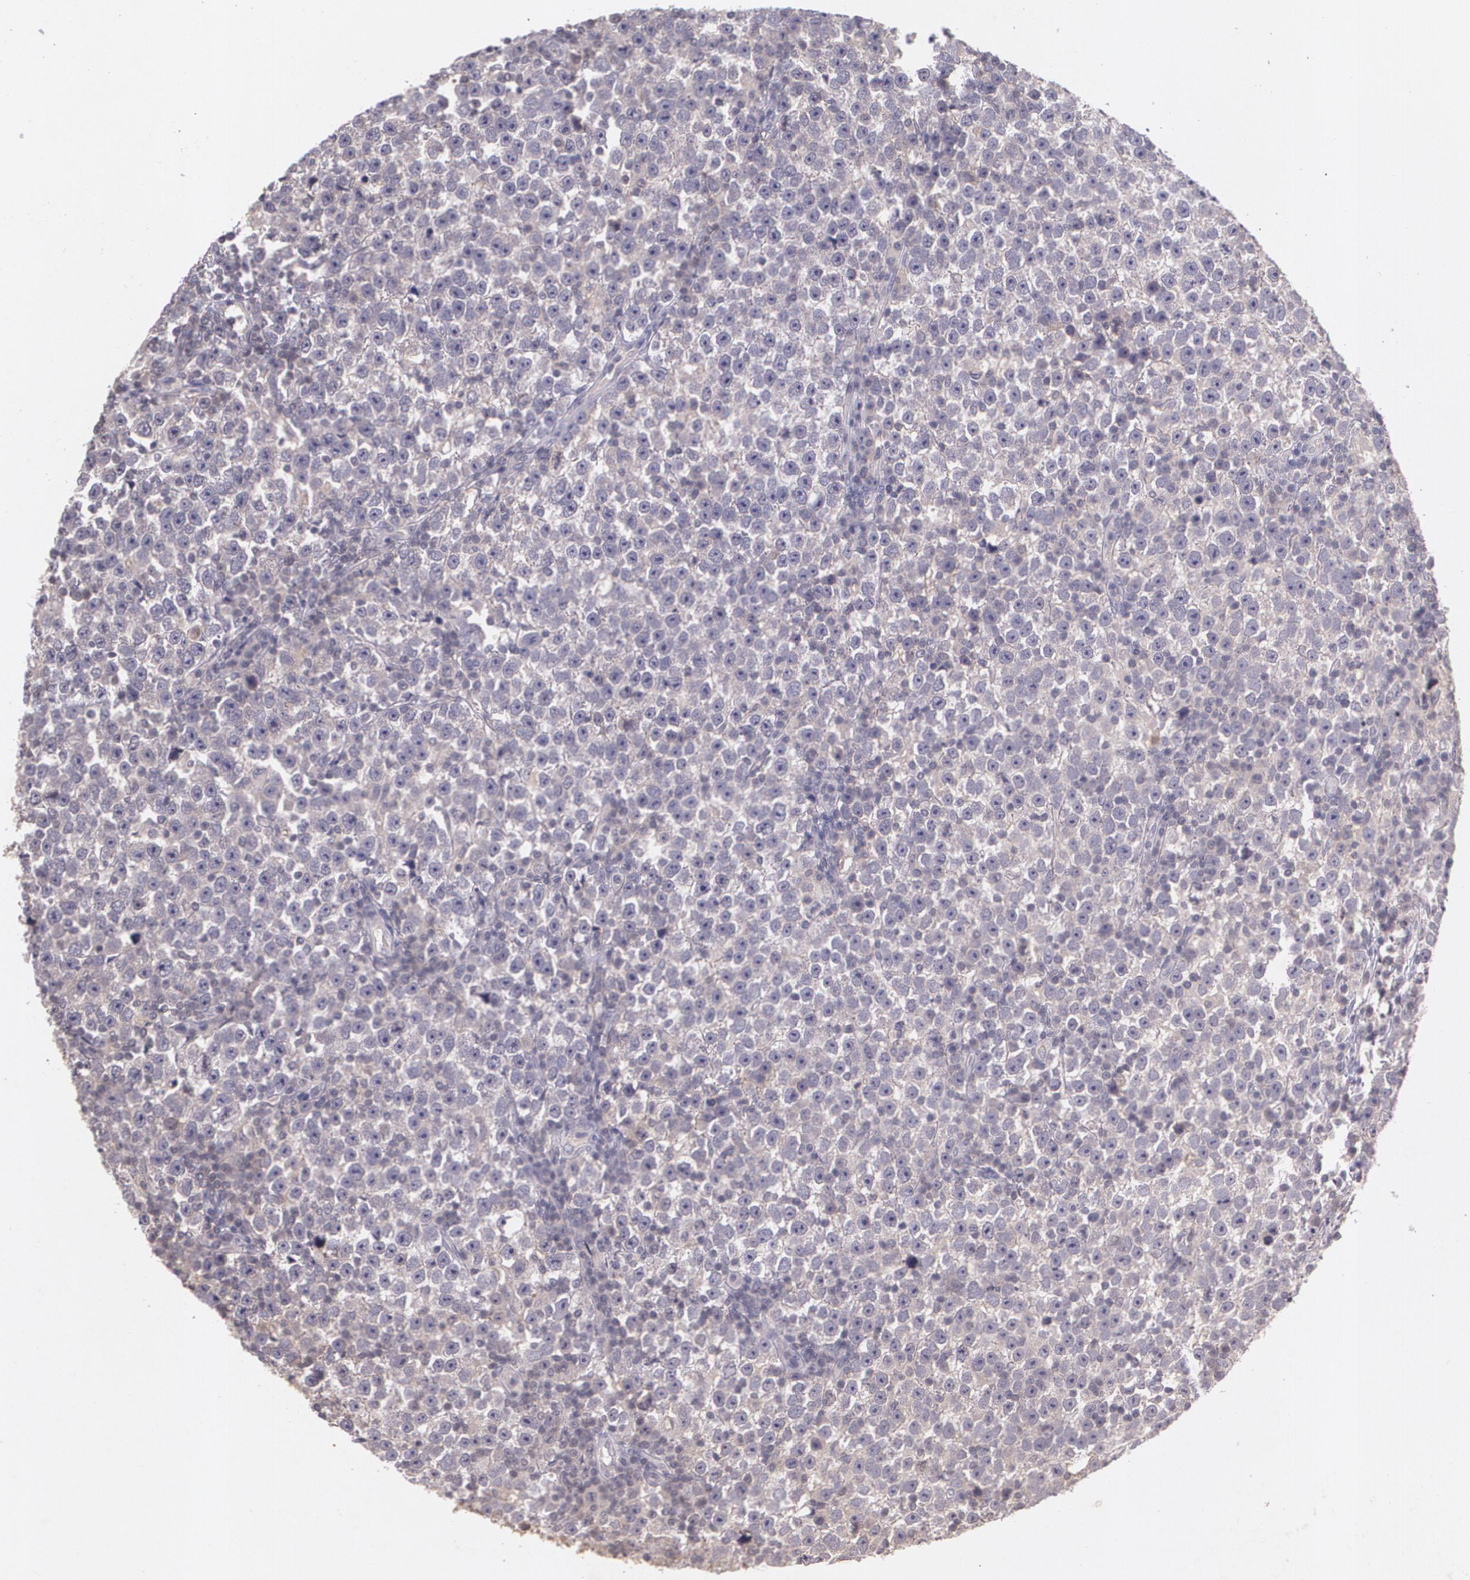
{"staining": {"intensity": "weak", "quantity": ">75%", "location": "cytoplasmic/membranous"}, "tissue": "testis cancer", "cell_type": "Tumor cells", "image_type": "cancer", "snomed": [{"axis": "morphology", "description": "Seminoma, NOS"}, {"axis": "topography", "description": "Testis"}], "caption": "The histopathology image displays immunohistochemical staining of testis seminoma. There is weak cytoplasmic/membranous positivity is present in approximately >75% of tumor cells.", "gene": "TM4SF1", "patient": {"sex": "male", "age": 43}}